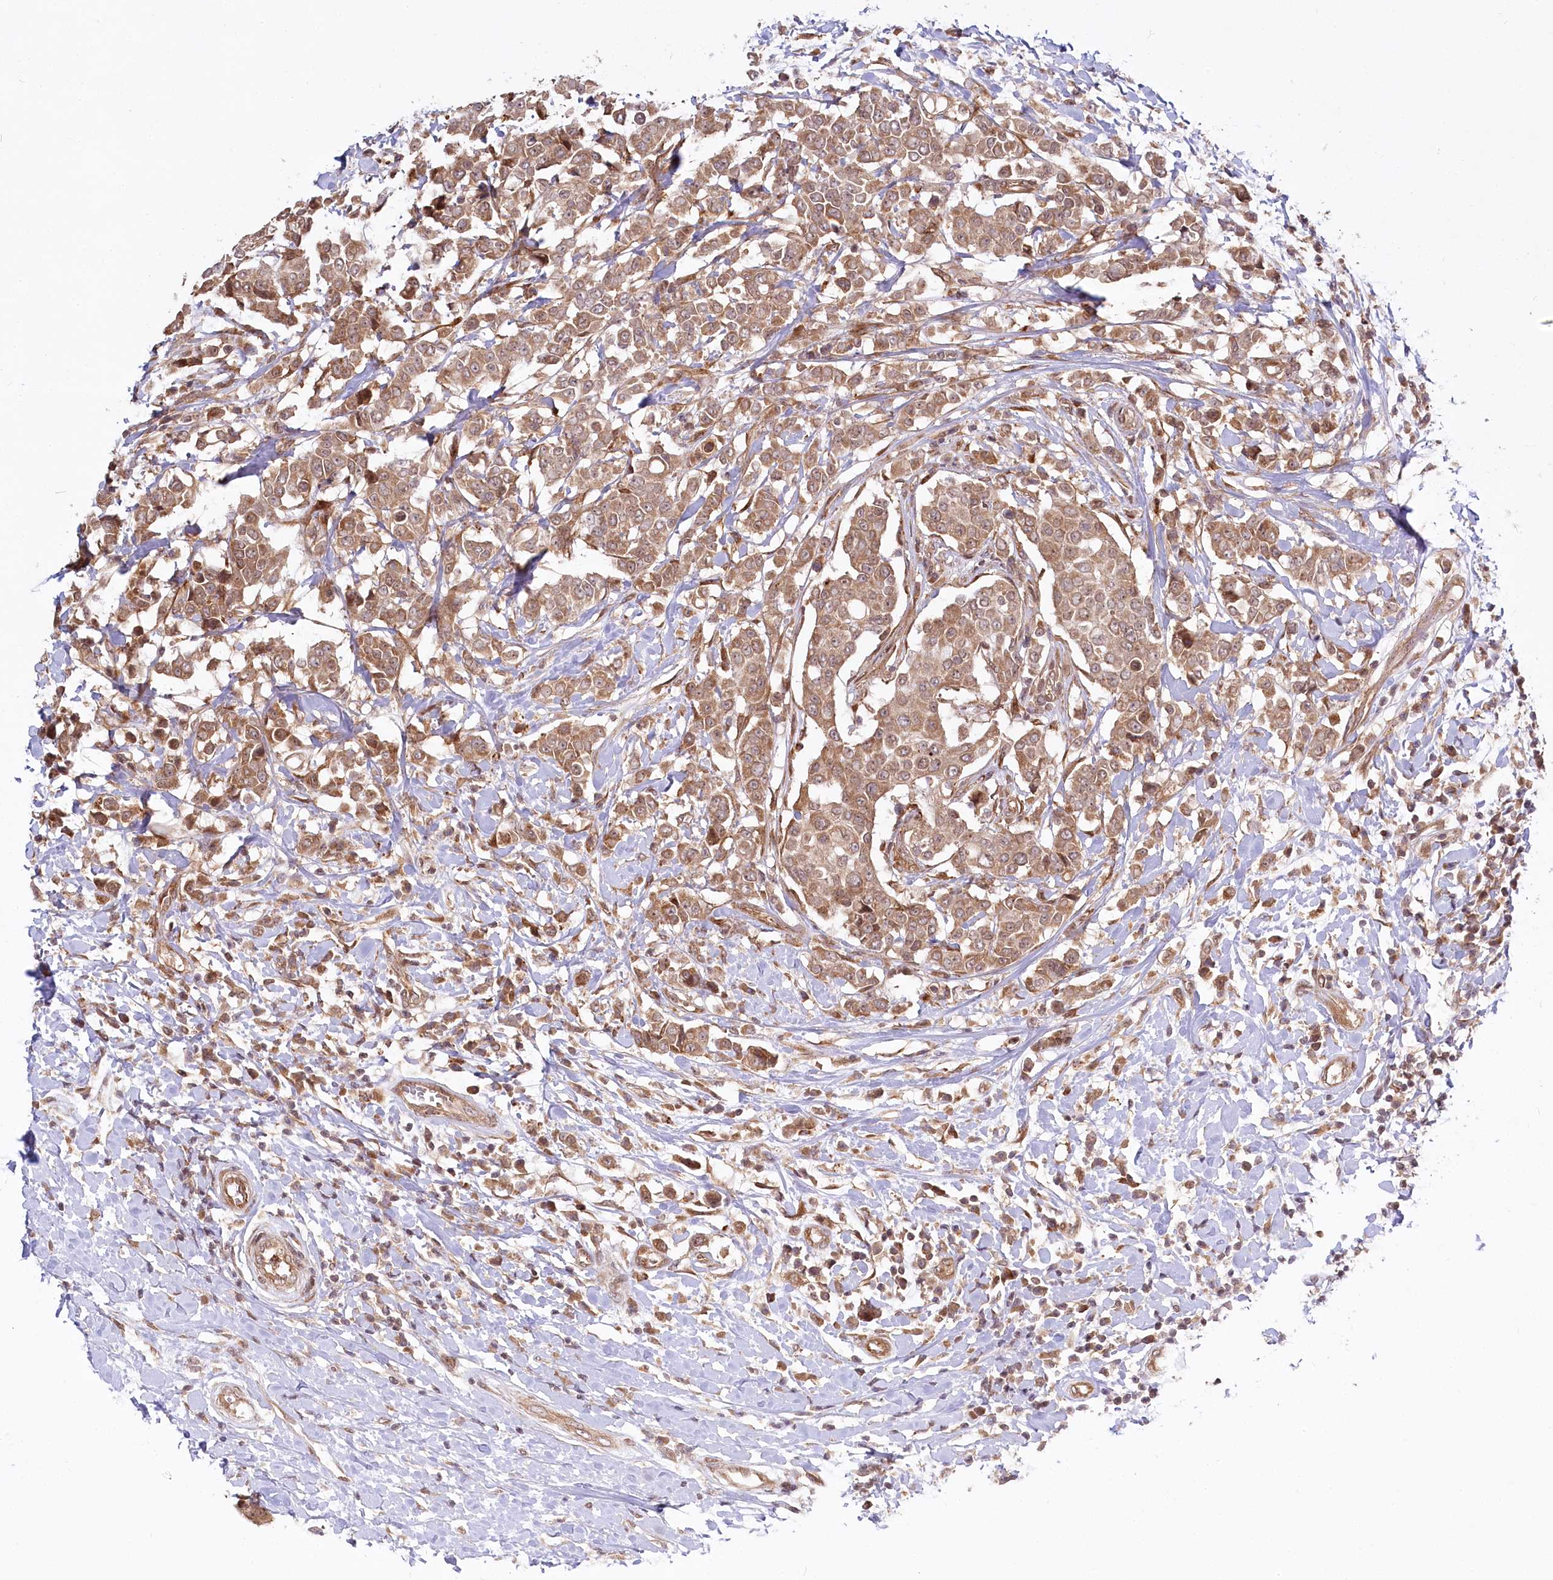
{"staining": {"intensity": "moderate", "quantity": ">75%", "location": "cytoplasmic/membranous"}, "tissue": "breast cancer", "cell_type": "Tumor cells", "image_type": "cancer", "snomed": [{"axis": "morphology", "description": "Duct carcinoma"}, {"axis": "topography", "description": "Breast"}], "caption": "Breast cancer tissue reveals moderate cytoplasmic/membranous staining in approximately >75% of tumor cells", "gene": "CEP70", "patient": {"sex": "female", "age": 27}}